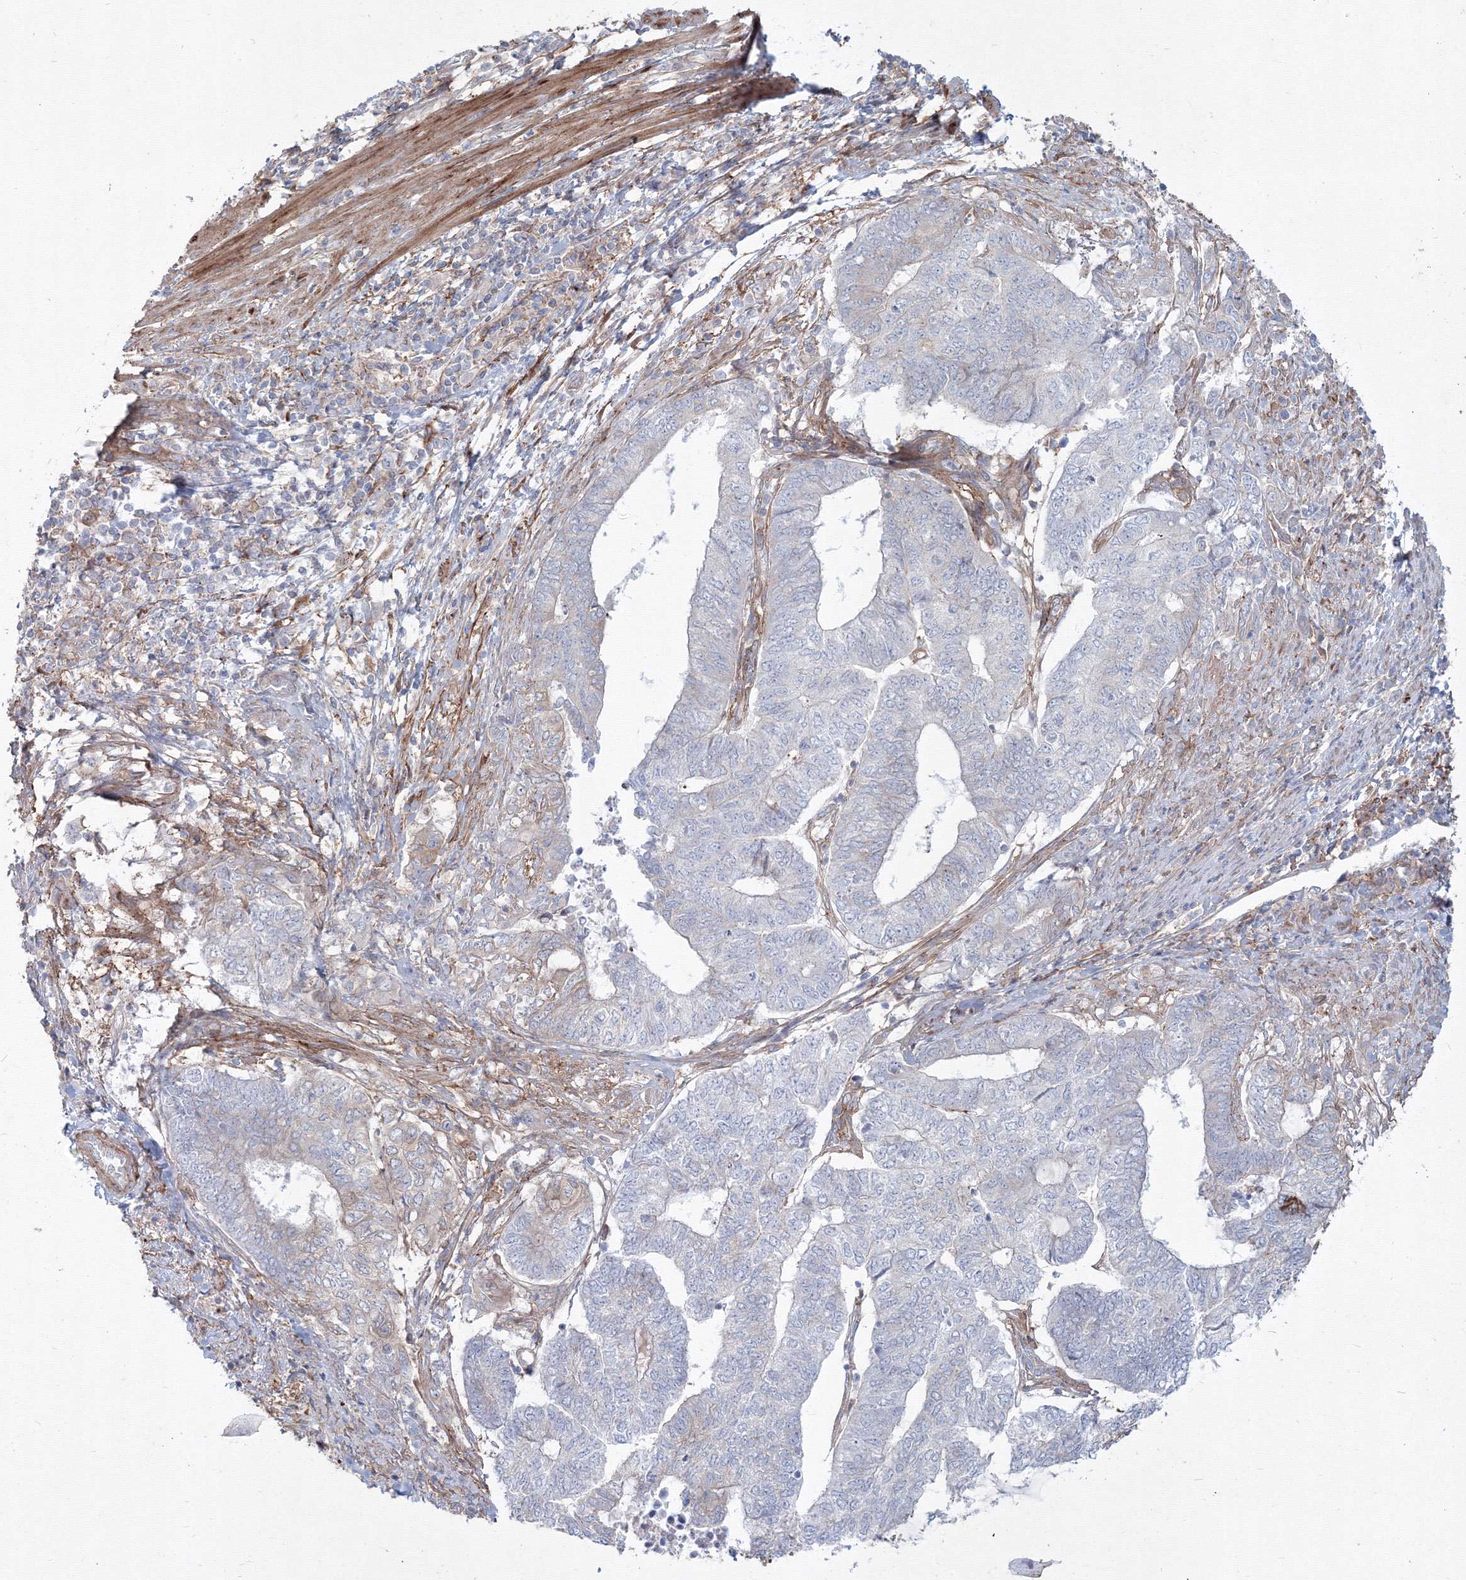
{"staining": {"intensity": "negative", "quantity": "none", "location": "none"}, "tissue": "endometrial cancer", "cell_type": "Tumor cells", "image_type": "cancer", "snomed": [{"axis": "morphology", "description": "Adenocarcinoma, NOS"}, {"axis": "topography", "description": "Uterus"}, {"axis": "topography", "description": "Endometrium"}], "caption": "This is an immunohistochemistry (IHC) histopathology image of human endometrial adenocarcinoma. There is no positivity in tumor cells.", "gene": "SH3PXD2A", "patient": {"sex": "female", "age": 70}}